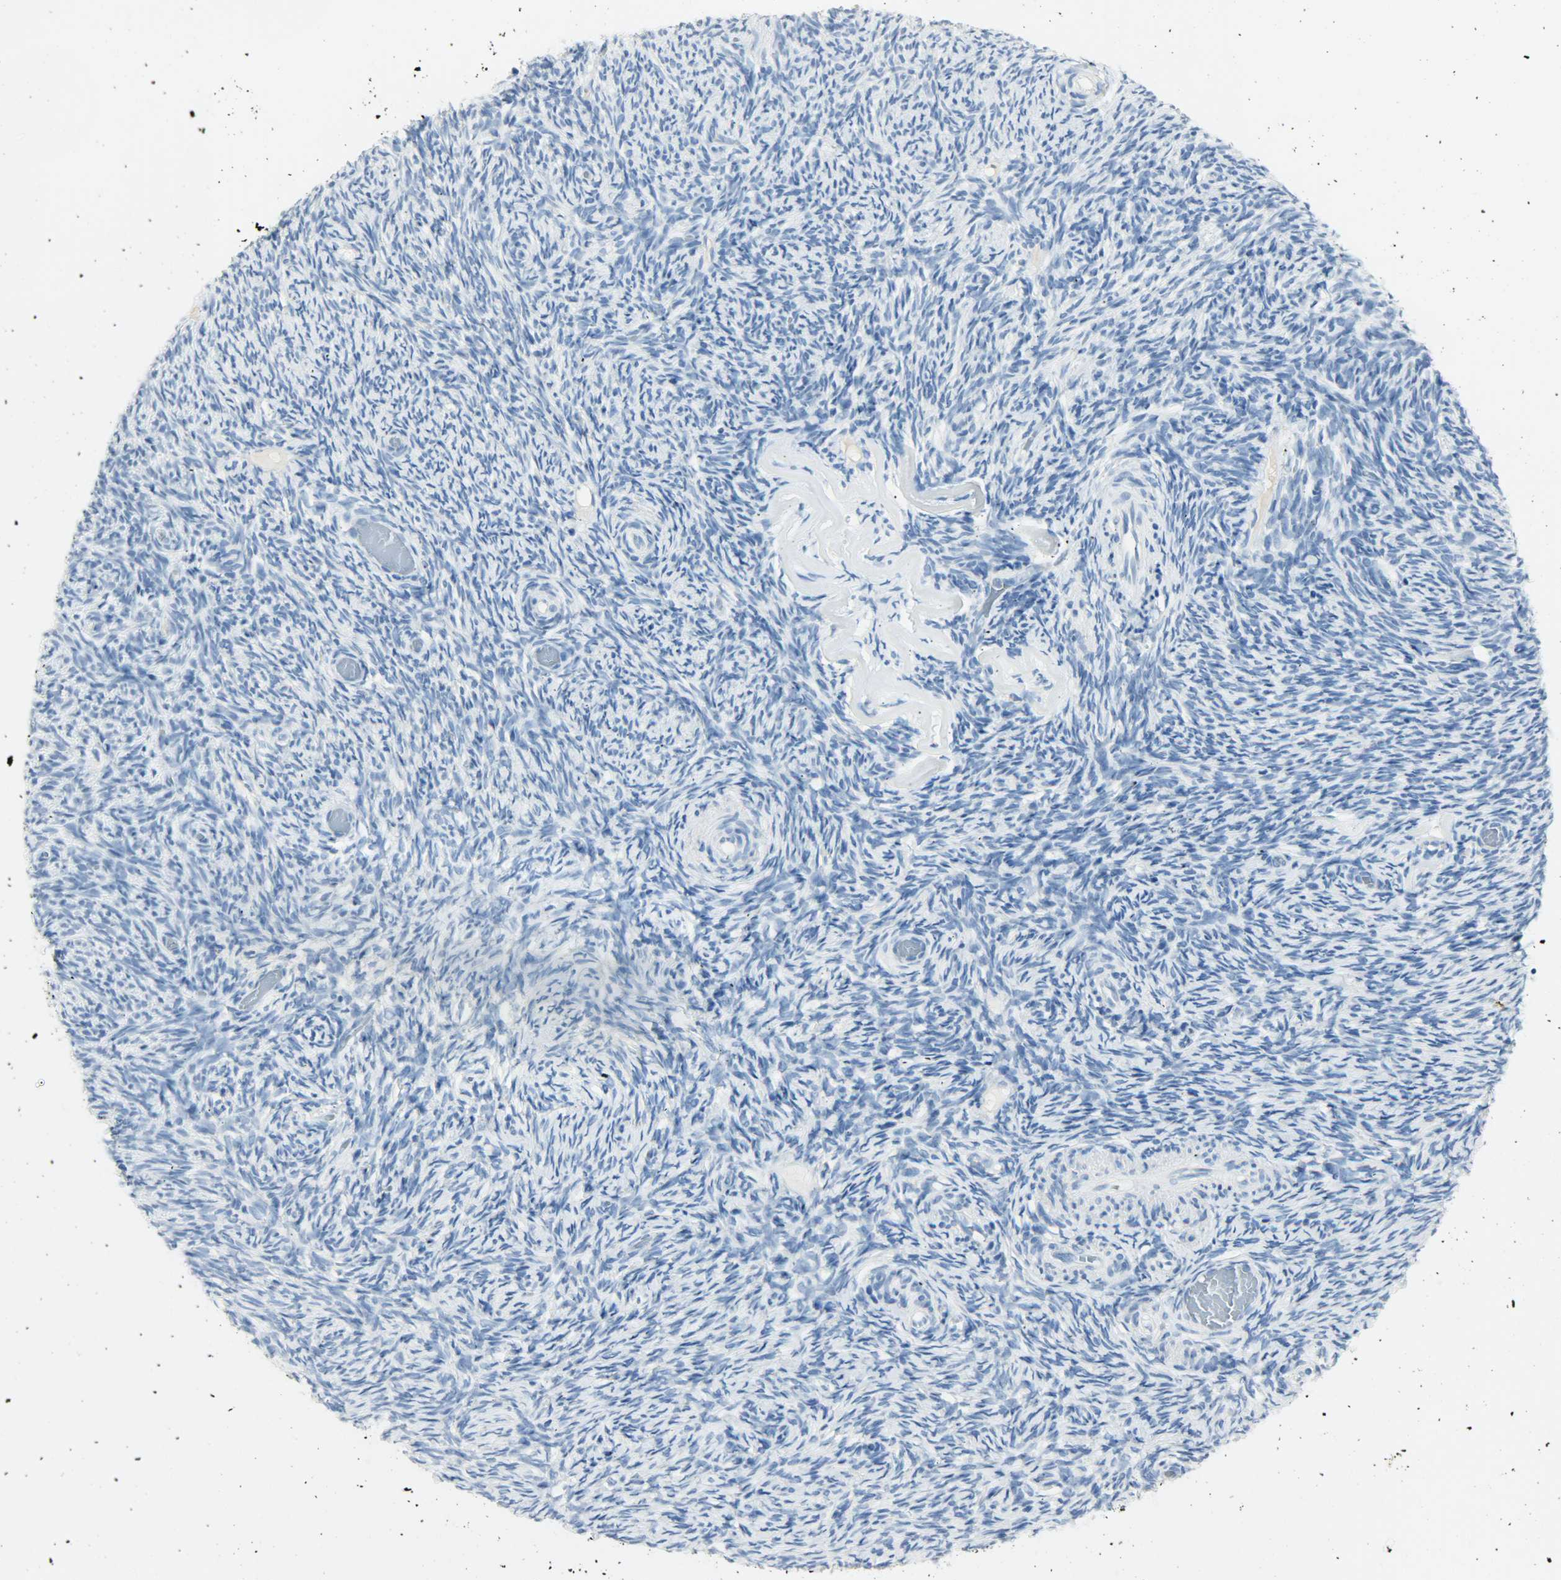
{"staining": {"intensity": "negative", "quantity": "none", "location": "none"}, "tissue": "ovary", "cell_type": "Ovarian stroma cells", "image_type": "normal", "snomed": [{"axis": "morphology", "description": "Normal tissue, NOS"}, {"axis": "topography", "description": "Ovary"}], "caption": "Protein analysis of benign ovary demonstrates no significant staining in ovarian stroma cells. (Brightfield microscopy of DAB immunohistochemistry at high magnification).", "gene": "PTPN6", "patient": {"sex": "female", "age": 60}}